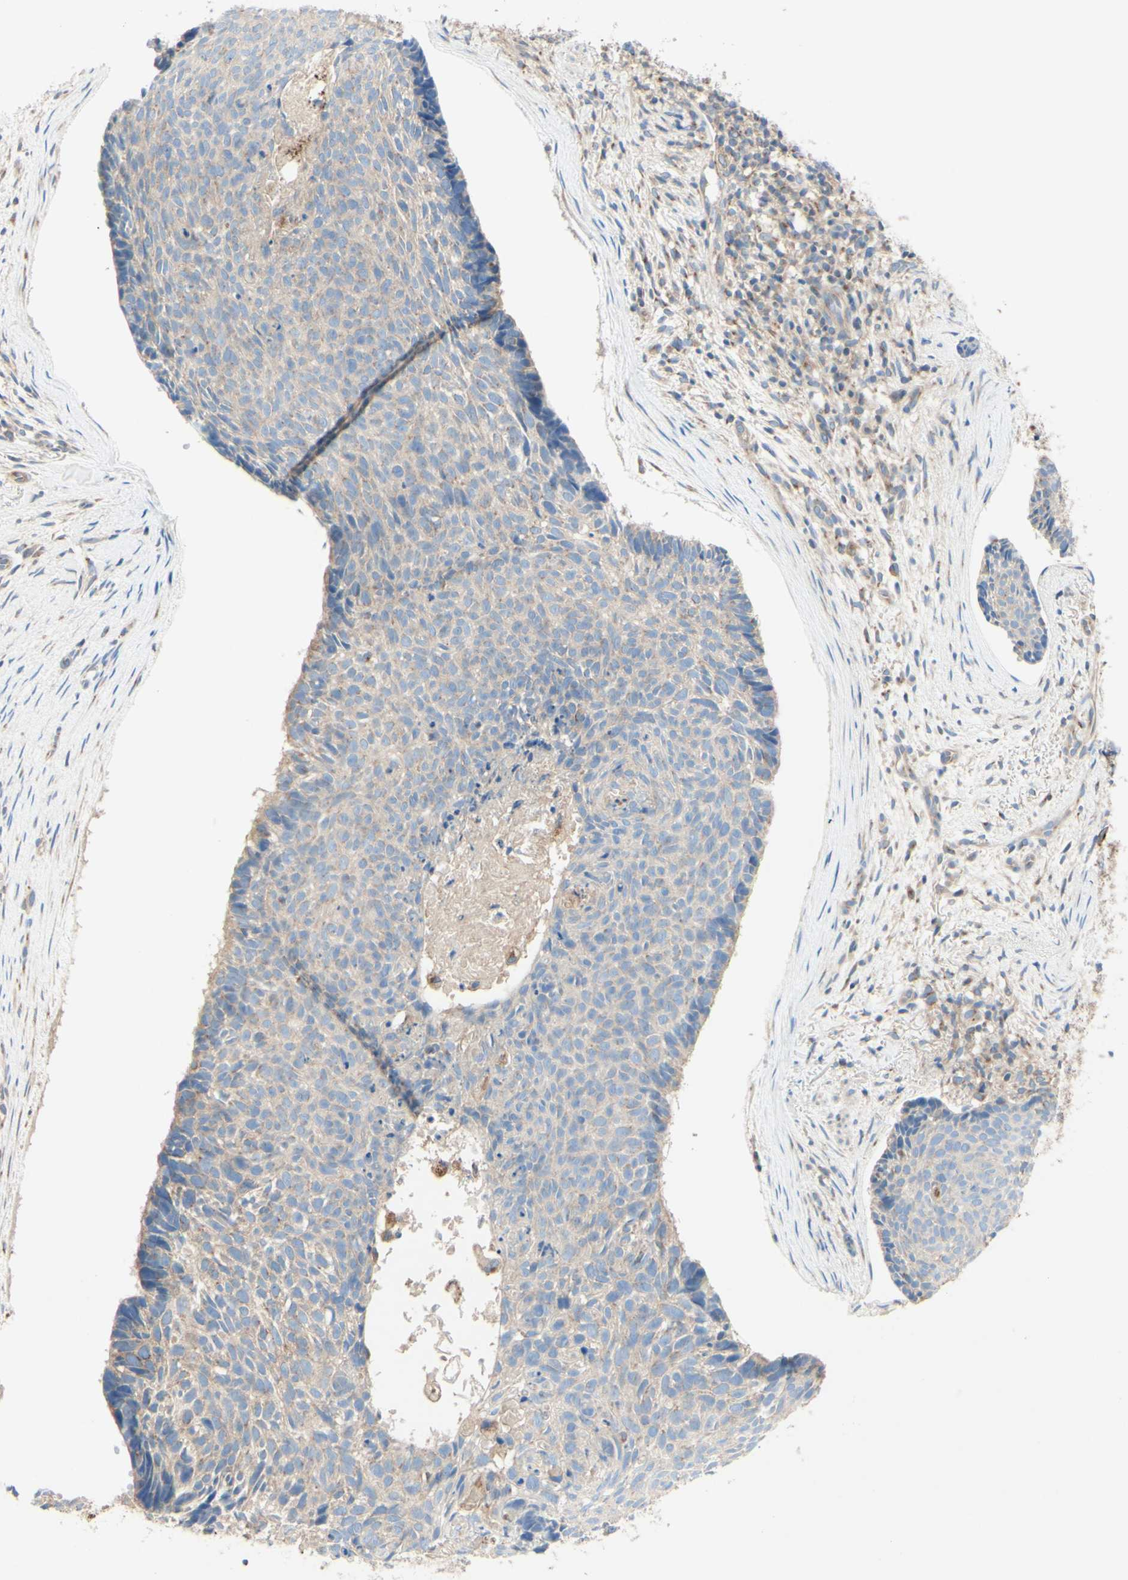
{"staining": {"intensity": "weak", "quantity": ">75%", "location": "cytoplasmic/membranous"}, "tissue": "skin cancer", "cell_type": "Tumor cells", "image_type": "cancer", "snomed": [{"axis": "morphology", "description": "Normal tissue, NOS"}, {"axis": "morphology", "description": "Basal cell carcinoma"}, {"axis": "topography", "description": "Skin"}], "caption": "This is a photomicrograph of IHC staining of skin basal cell carcinoma, which shows weak positivity in the cytoplasmic/membranous of tumor cells.", "gene": "MTM1", "patient": {"sex": "female", "age": 56}}